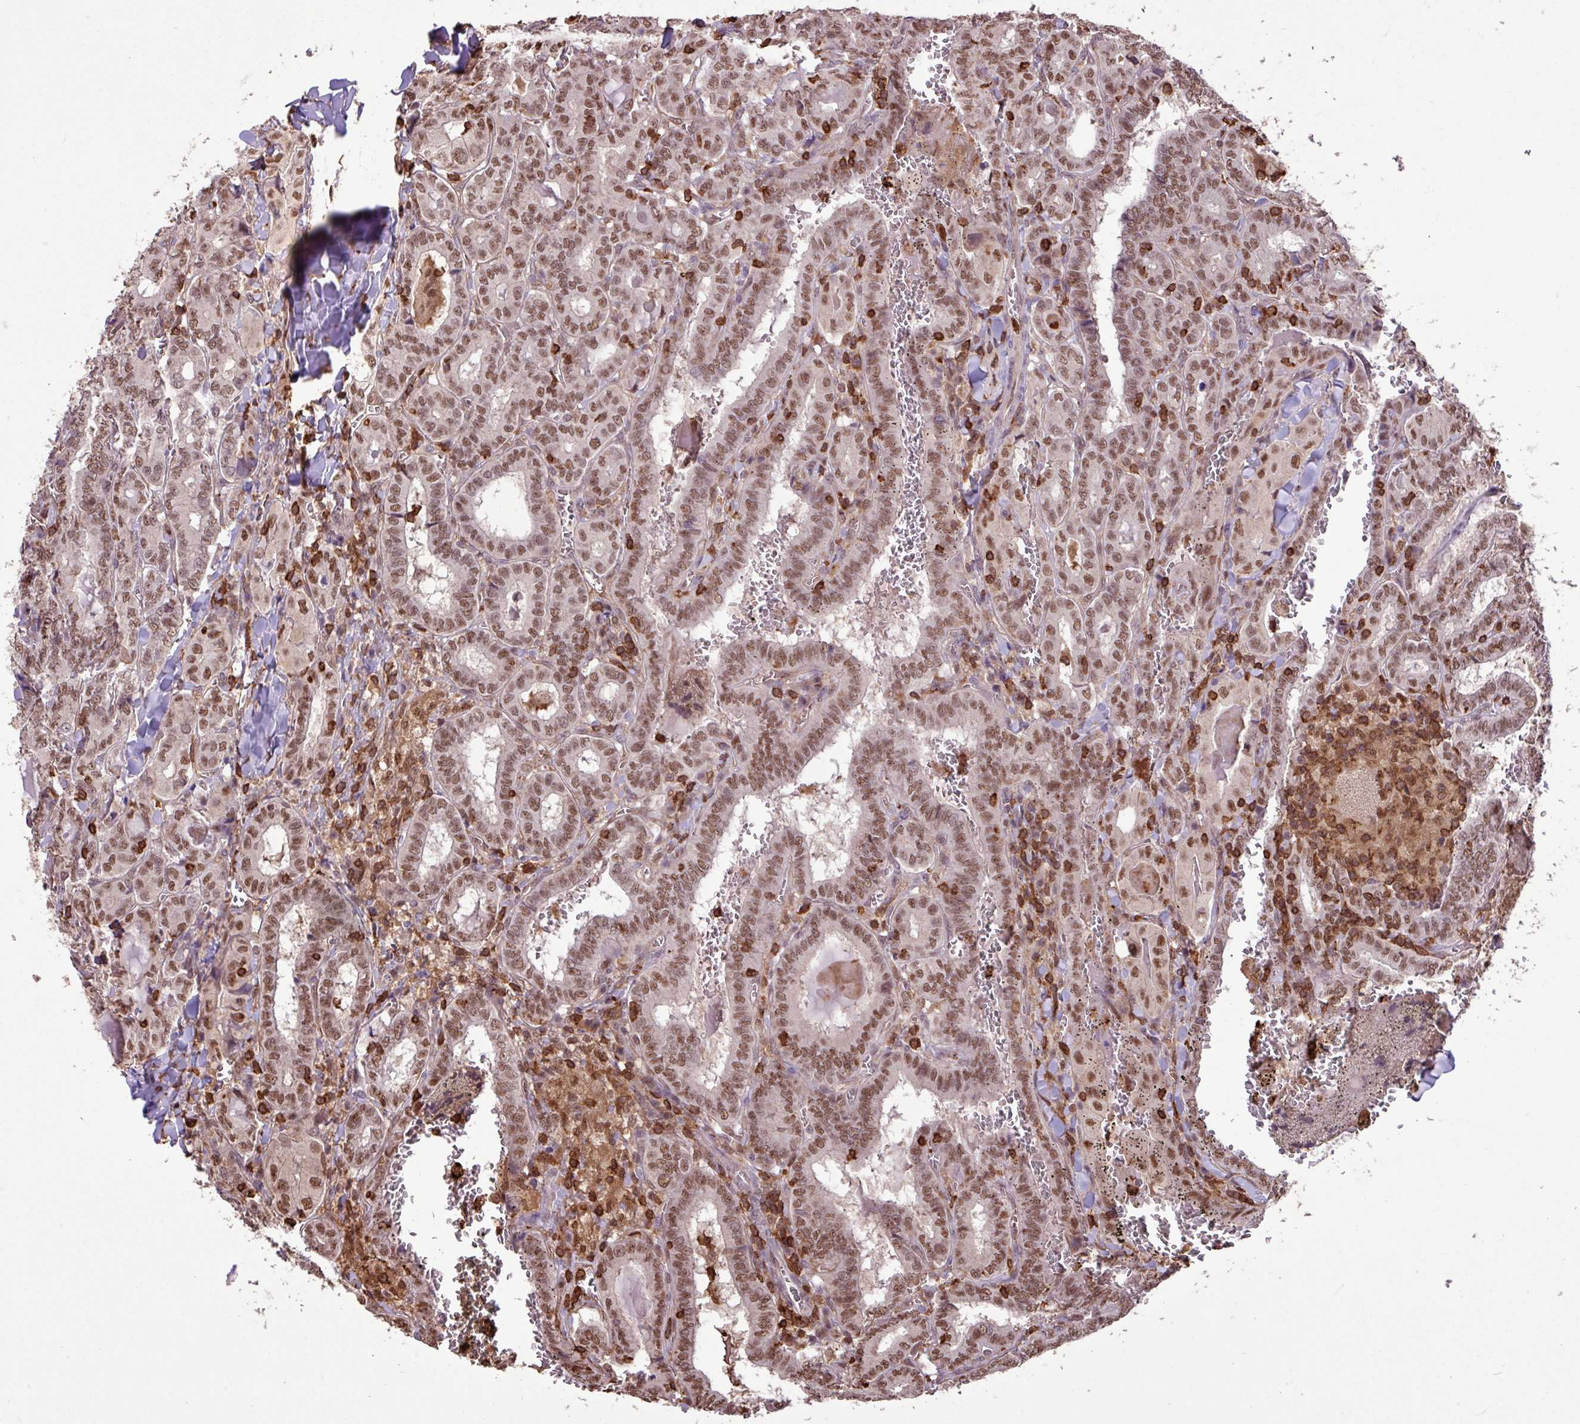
{"staining": {"intensity": "moderate", "quantity": ">75%", "location": "nuclear"}, "tissue": "thyroid cancer", "cell_type": "Tumor cells", "image_type": "cancer", "snomed": [{"axis": "morphology", "description": "Papillary adenocarcinoma, NOS"}, {"axis": "topography", "description": "Thyroid gland"}], "caption": "The immunohistochemical stain highlights moderate nuclear staining in tumor cells of papillary adenocarcinoma (thyroid) tissue. (Brightfield microscopy of DAB IHC at high magnification).", "gene": "GON7", "patient": {"sex": "female", "age": 72}}